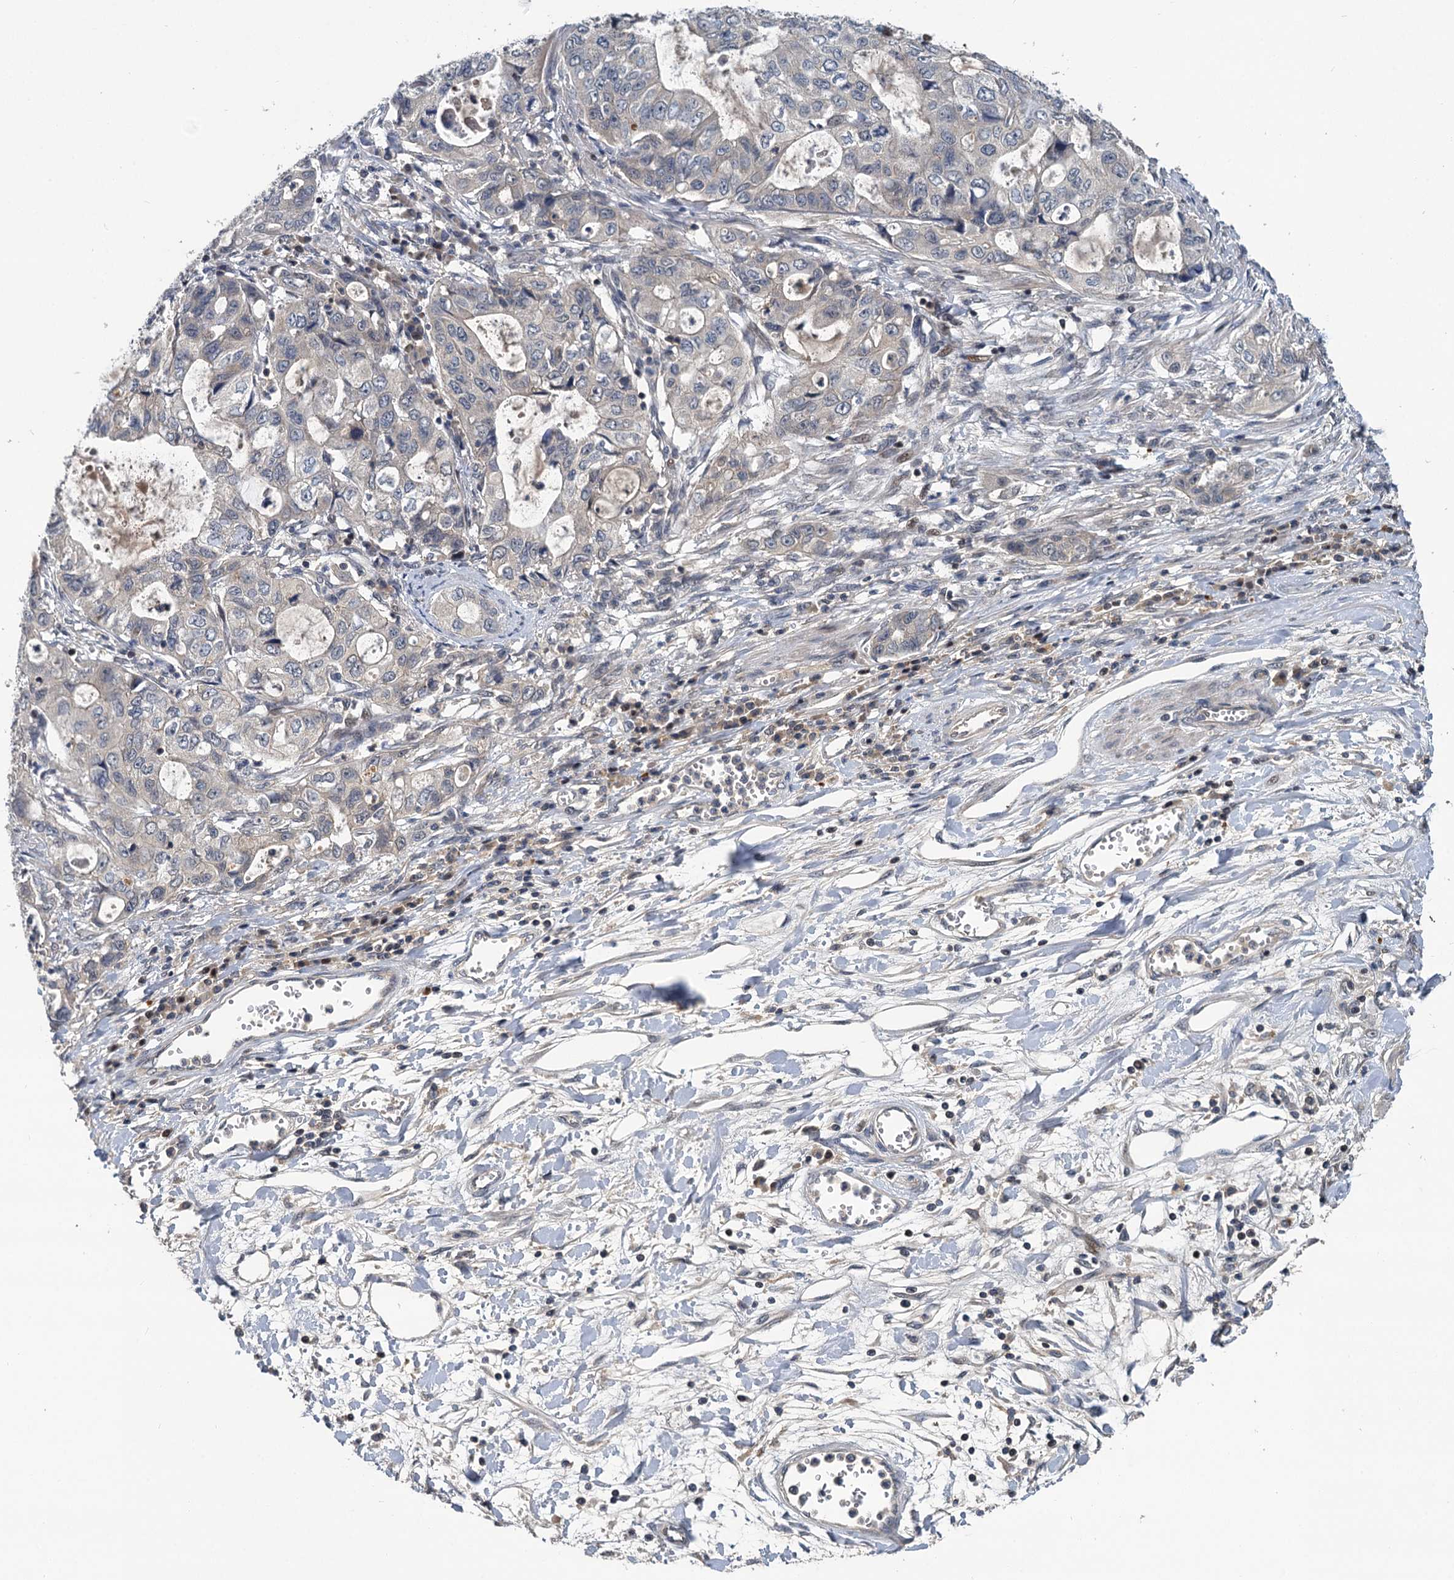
{"staining": {"intensity": "negative", "quantity": "none", "location": "none"}, "tissue": "stomach cancer", "cell_type": "Tumor cells", "image_type": "cancer", "snomed": [{"axis": "morphology", "description": "Adenocarcinoma, NOS"}, {"axis": "topography", "description": "Stomach, upper"}], "caption": "Tumor cells are negative for protein expression in human stomach cancer (adenocarcinoma).", "gene": "TMEM39A", "patient": {"sex": "female", "age": 52}}